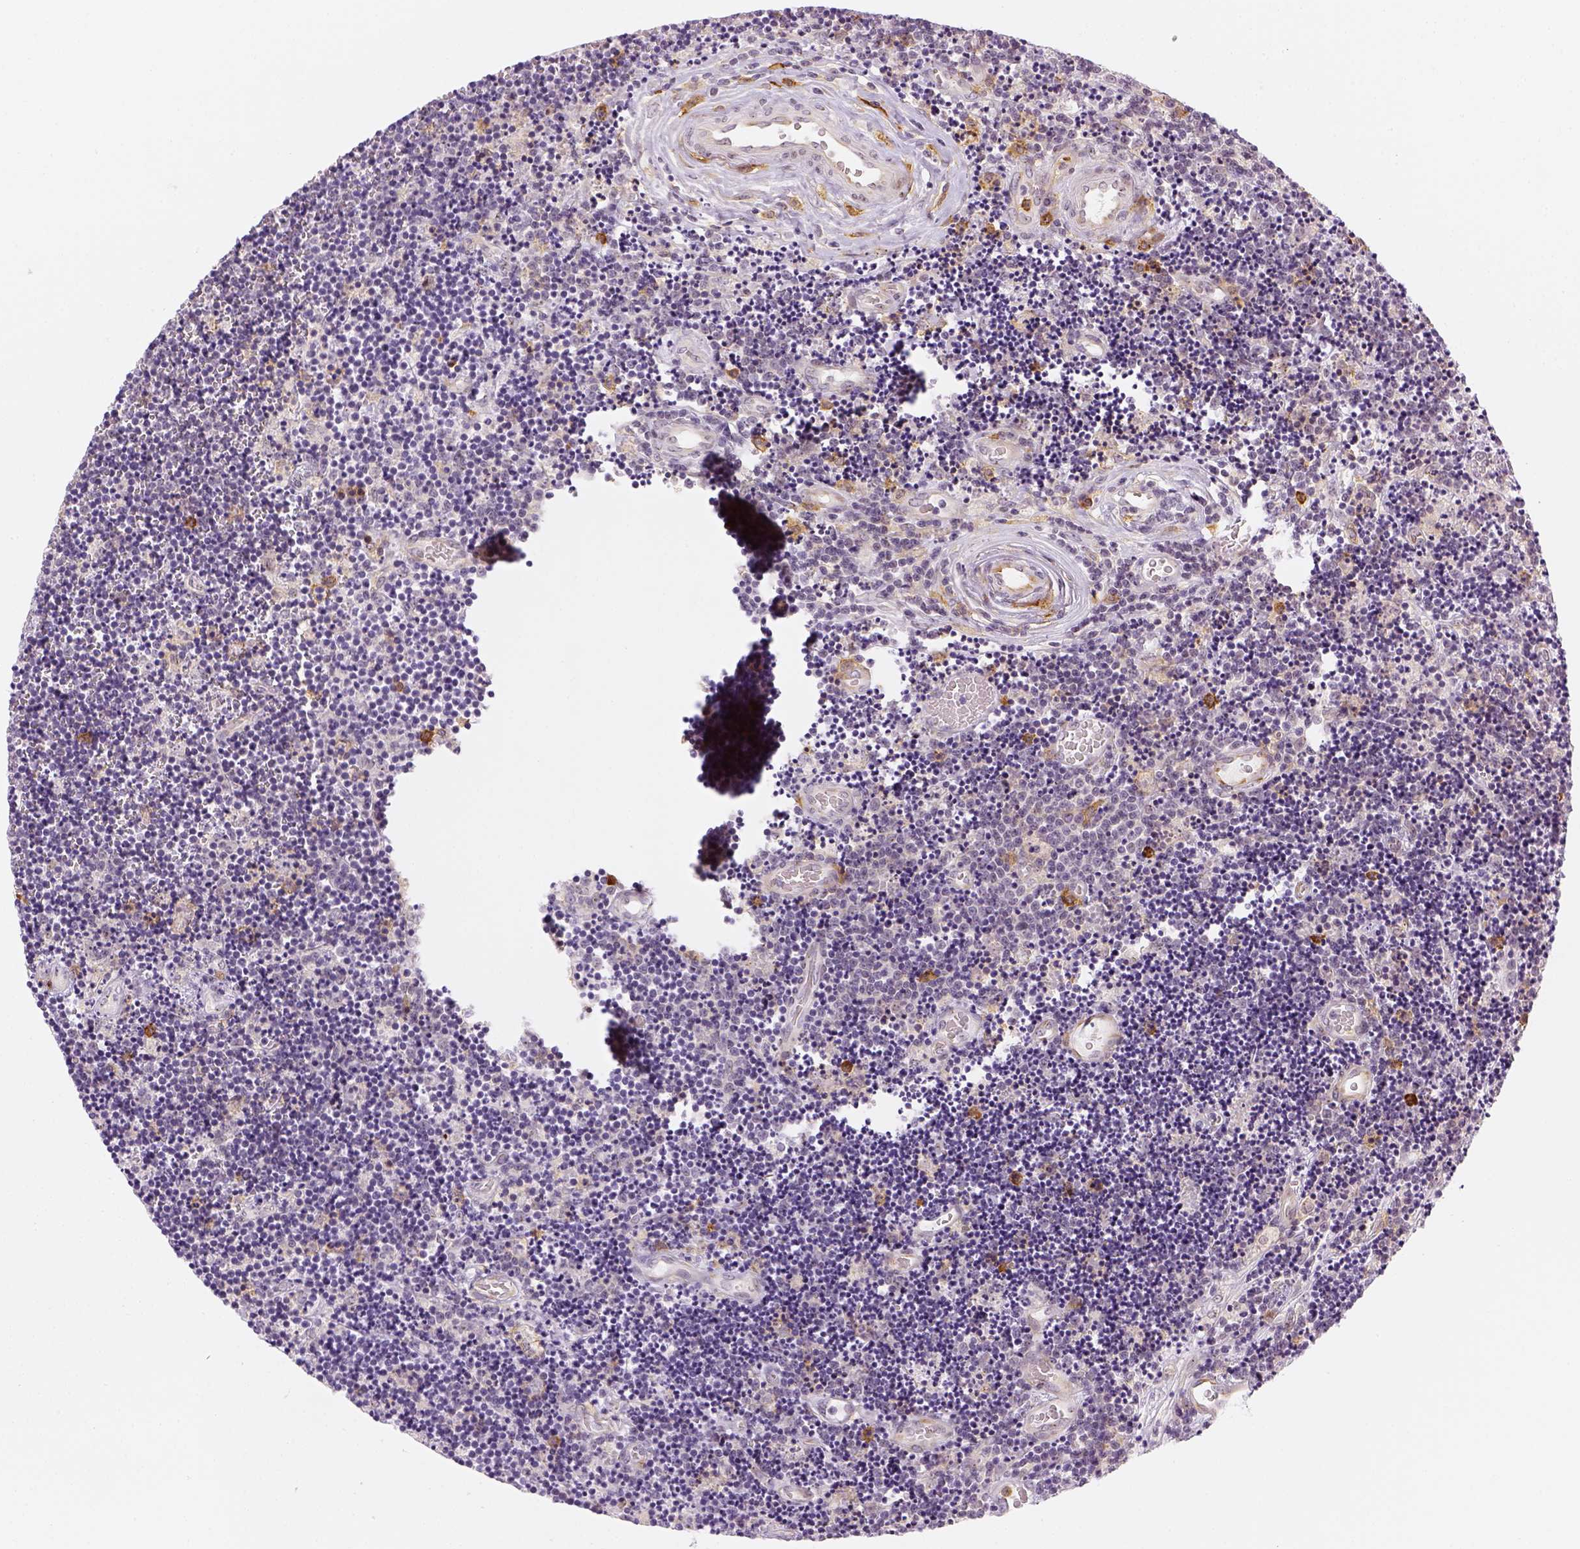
{"staining": {"intensity": "negative", "quantity": "none", "location": "none"}, "tissue": "lymphoma", "cell_type": "Tumor cells", "image_type": "cancer", "snomed": [{"axis": "morphology", "description": "Malignant lymphoma, non-Hodgkin's type, Low grade"}, {"axis": "topography", "description": "Brain"}], "caption": "The micrograph demonstrates no staining of tumor cells in lymphoma.", "gene": "CD14", "patient": {"sex": "female", "age": 66}}